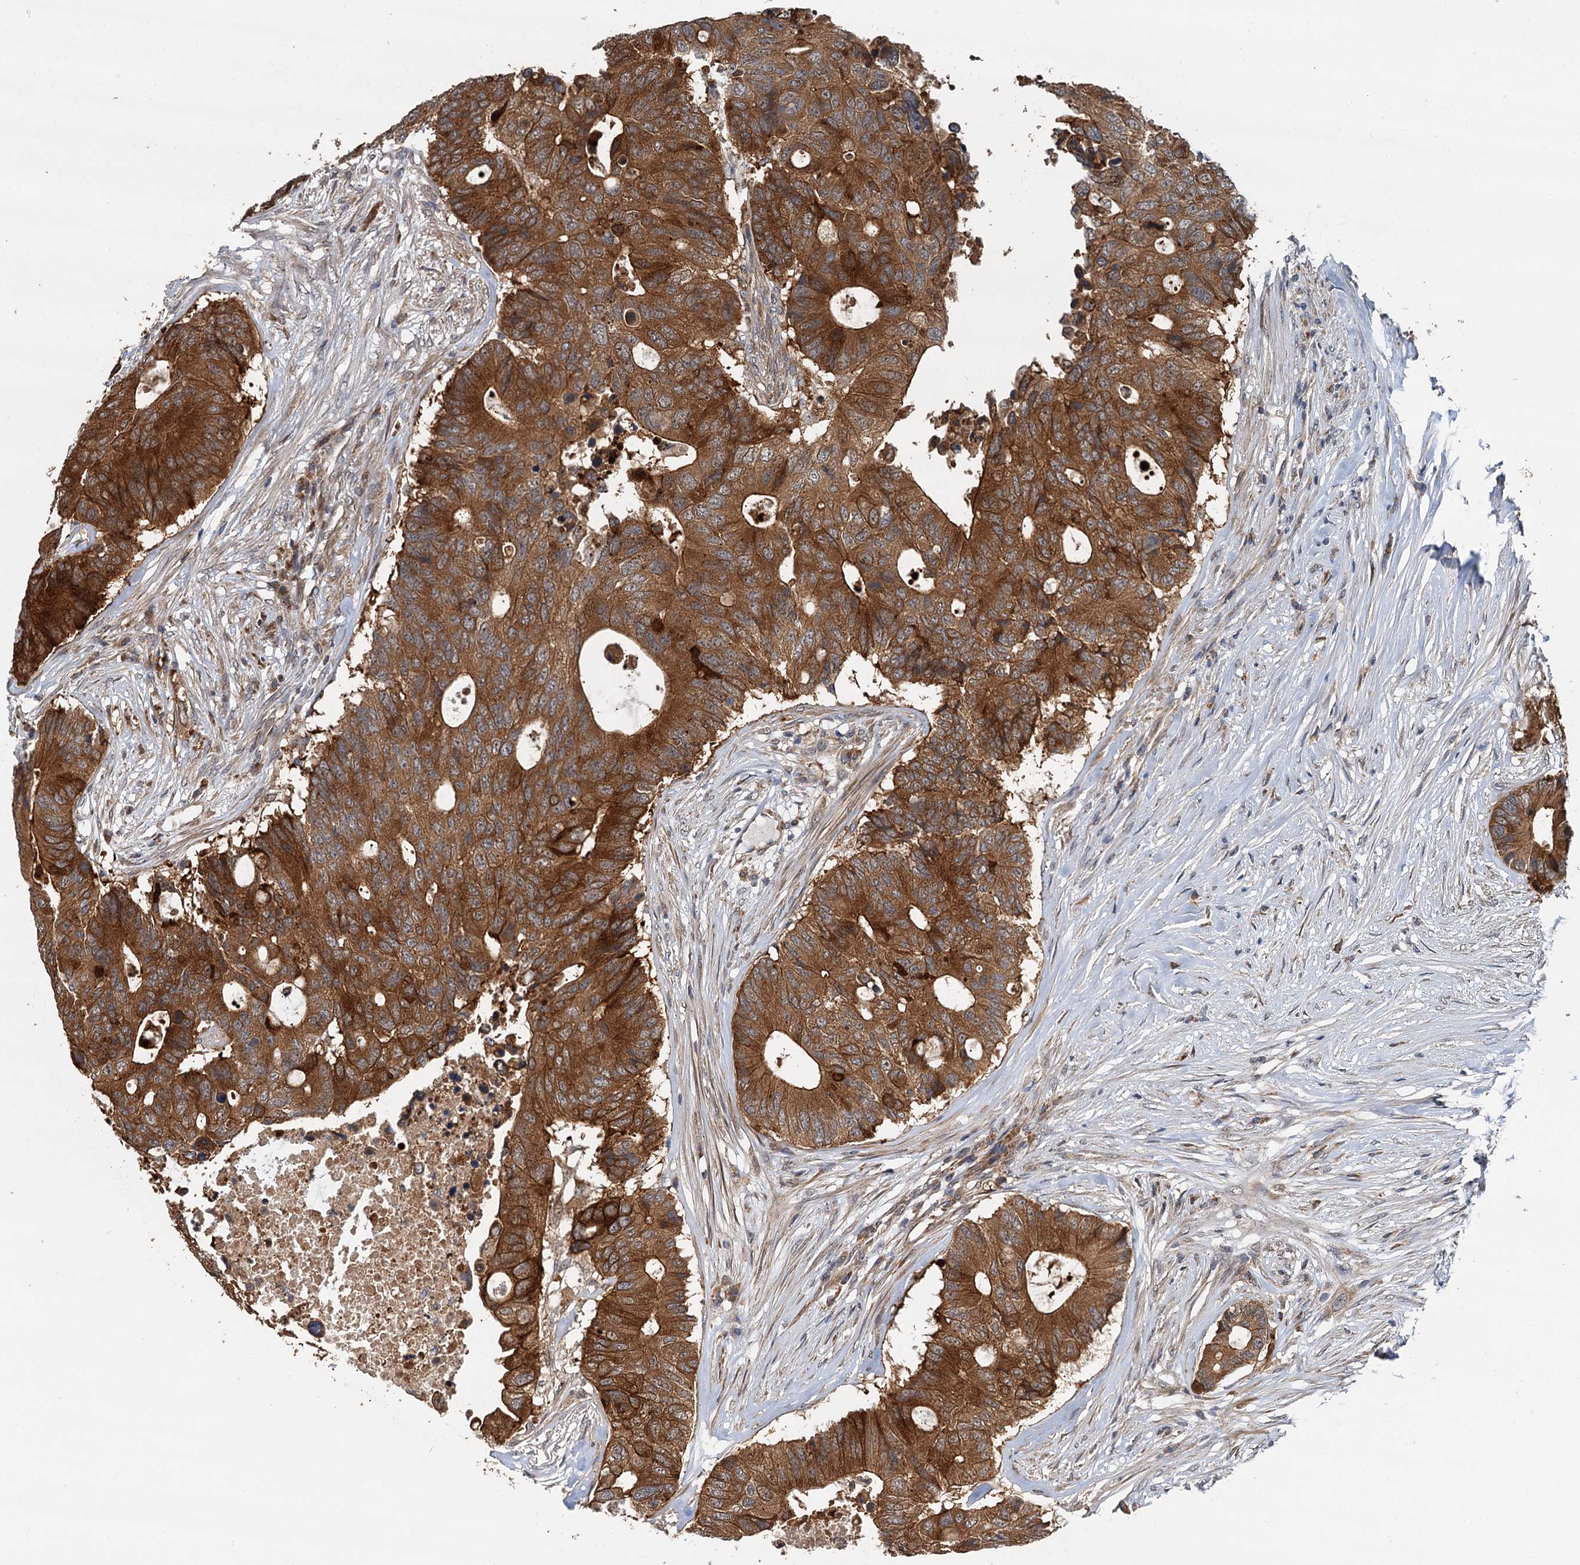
{"staining": {"intensity": "strong", "quantity": ">75%", "location": "cytoplasmic/membranous"}, "tissue": "colorectal cancer", "cell_type": "Tumor cells", "image_type": "cancer", "snomed": [{"axis": "morphology", "description": "Adenocarcinoma, NOS"}, {"axis": "topography", "description": "Colon"}], "caption": "The photomicrograph exhibits a brown stain indicating the presence of a protein in the cytoplasmic/membranous of tumor cells in colorectal adenocarcinoma.", "gene": "LRRK2", "patient": {"sex": "male", "age": 71}}